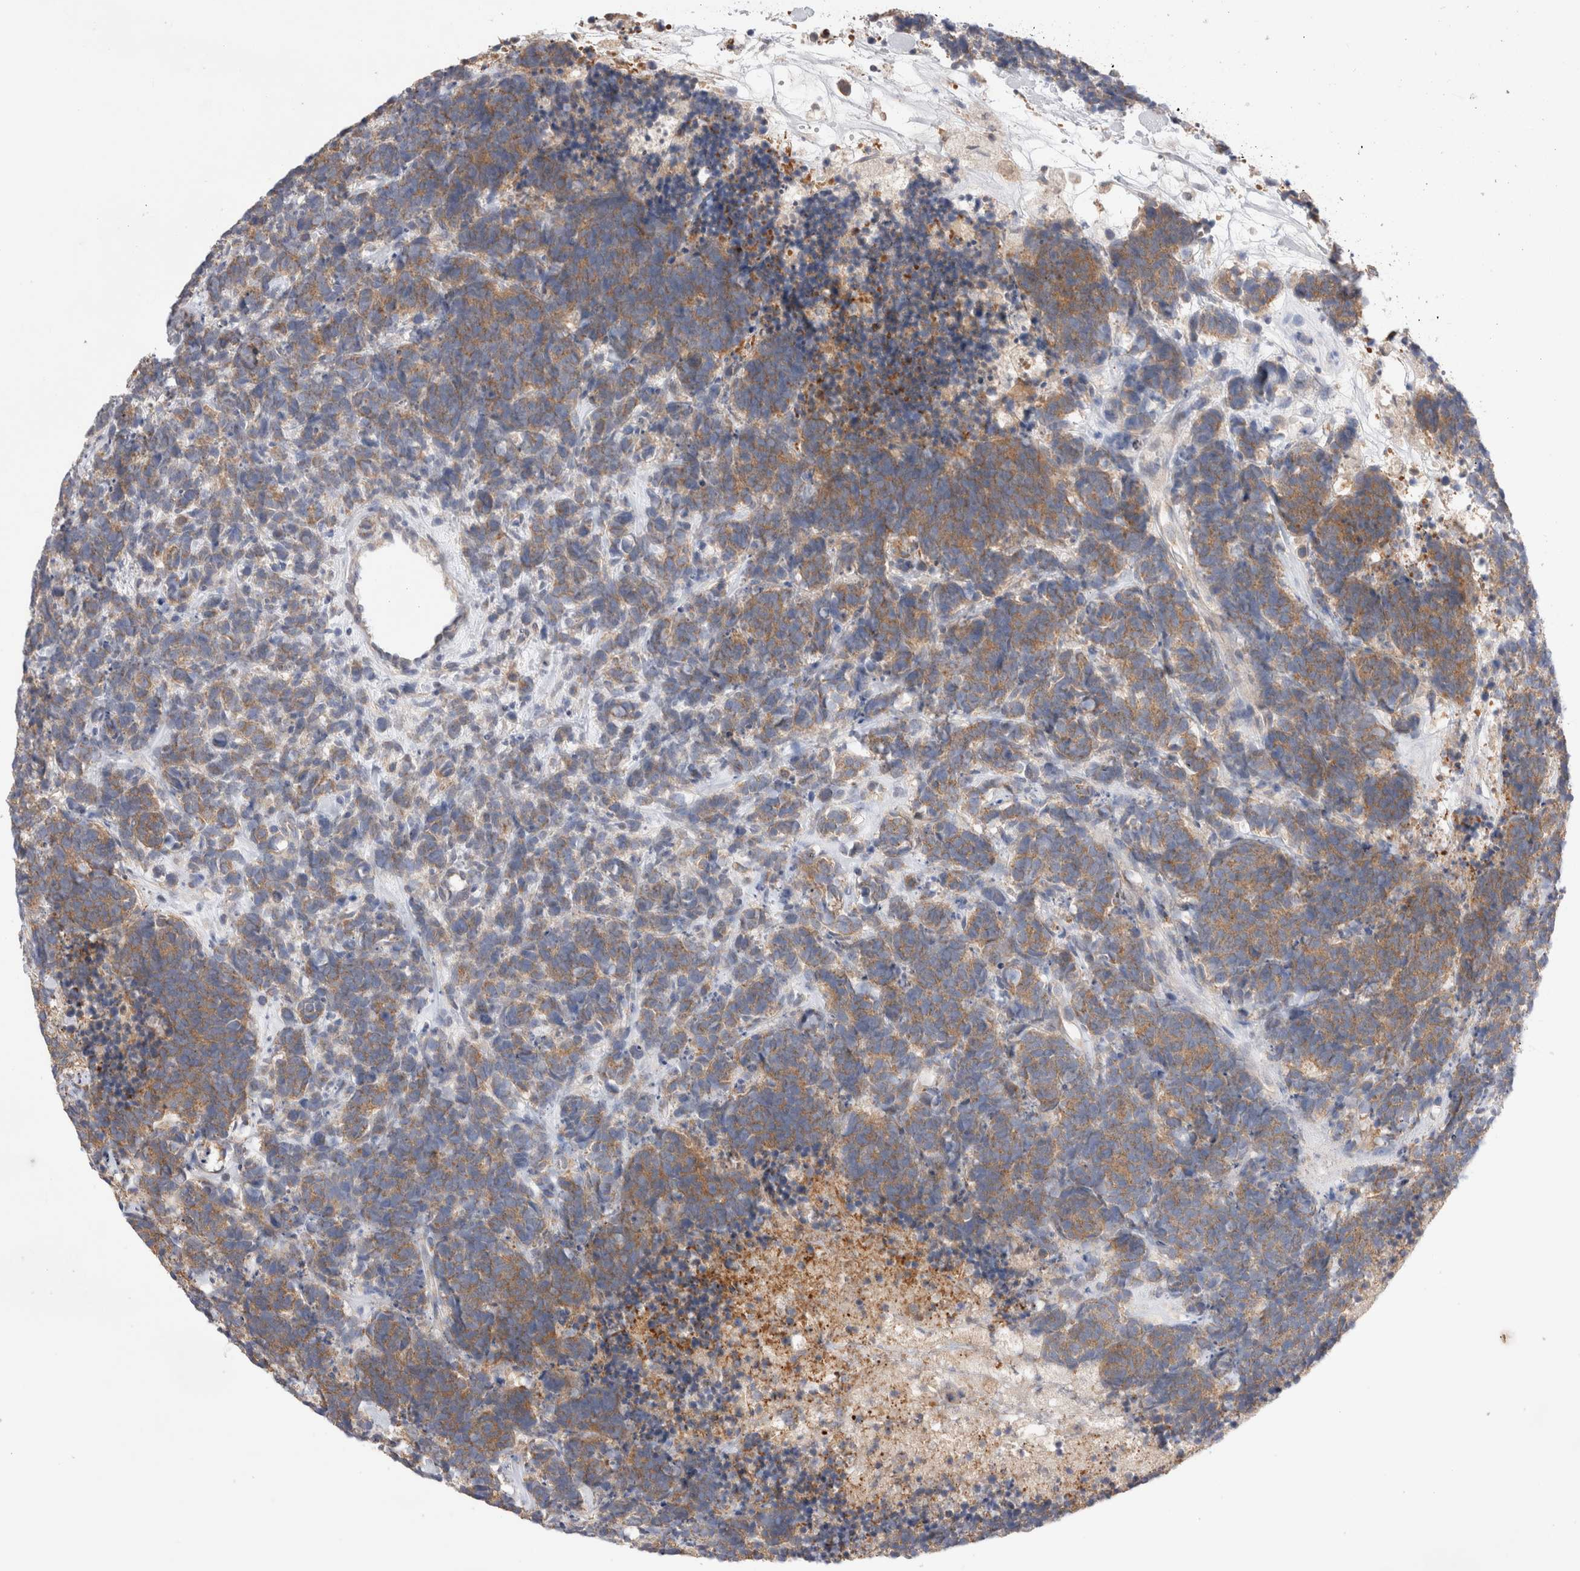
{"staining": {"intensity": "moderate", "quantity": ">75%", "location": "cytoplasmic/membranous"}, "tissue": "carcinoid", "cell_type": "Tumor cells", "image_type": "cancer", "snomed": [{"axis": "morphology", "description": "Carcinoma, NOS"}, {"axis": "morphology", "description": "Carcinoid, malignant, NOS"}, {"axis": "topography", "description": "Urinary bladder"}], "caption": "A micrograph of carcinoma stained for a protein shows moderate cytoplasmic/membranous brown staining in tumor cells. Ihc stains the protein in brown and the nuclei are stained blue.", "gene": "IFT74", "patient": {"sex": "male", "age": 57}}